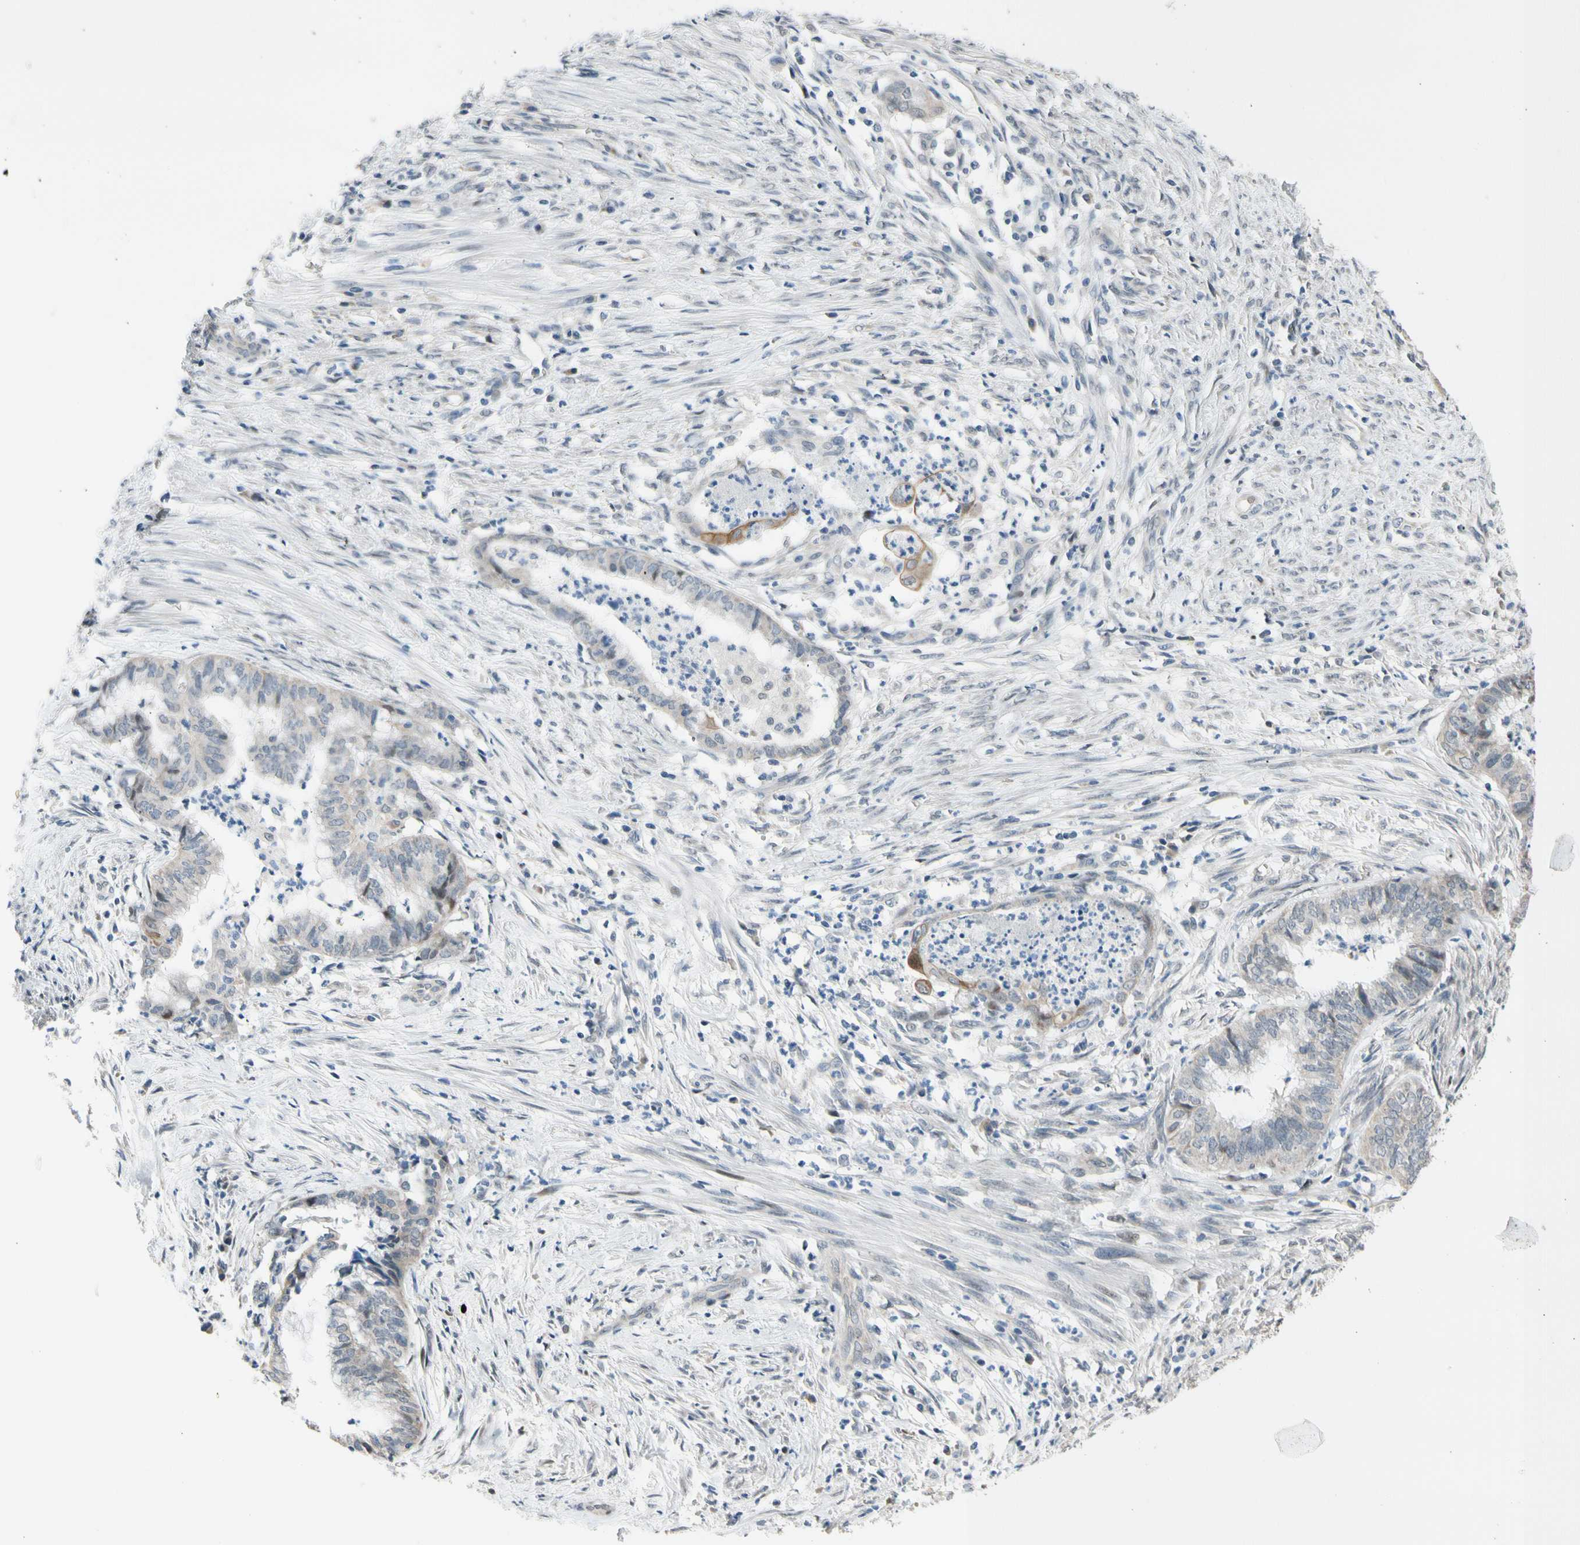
{"staining": {"intensity": "moderate", "quantity": "<25%", "location": "cytoplasmic/membranous"}, "tissue": "endometrial cancer", "cell_type": "Tumor cells", "image_type": "cancer", "snomed": [{"axis": "morphology", "description": "Necrosis, NOS"}, {"axis": "morphology", "description": "Adenocarcinoma, NOS"}, {"axis": "topography", "description": "Endometrium"}], "caption": "About <25% of tumor cells in endometrial adenocarcinoma exhibit moderate cytoplasmic/membranous protein positivity as visualized by brown immunohistochemical staining.", "gene": "ZNF184", "patient": {"sex": "female", "age": 79}}